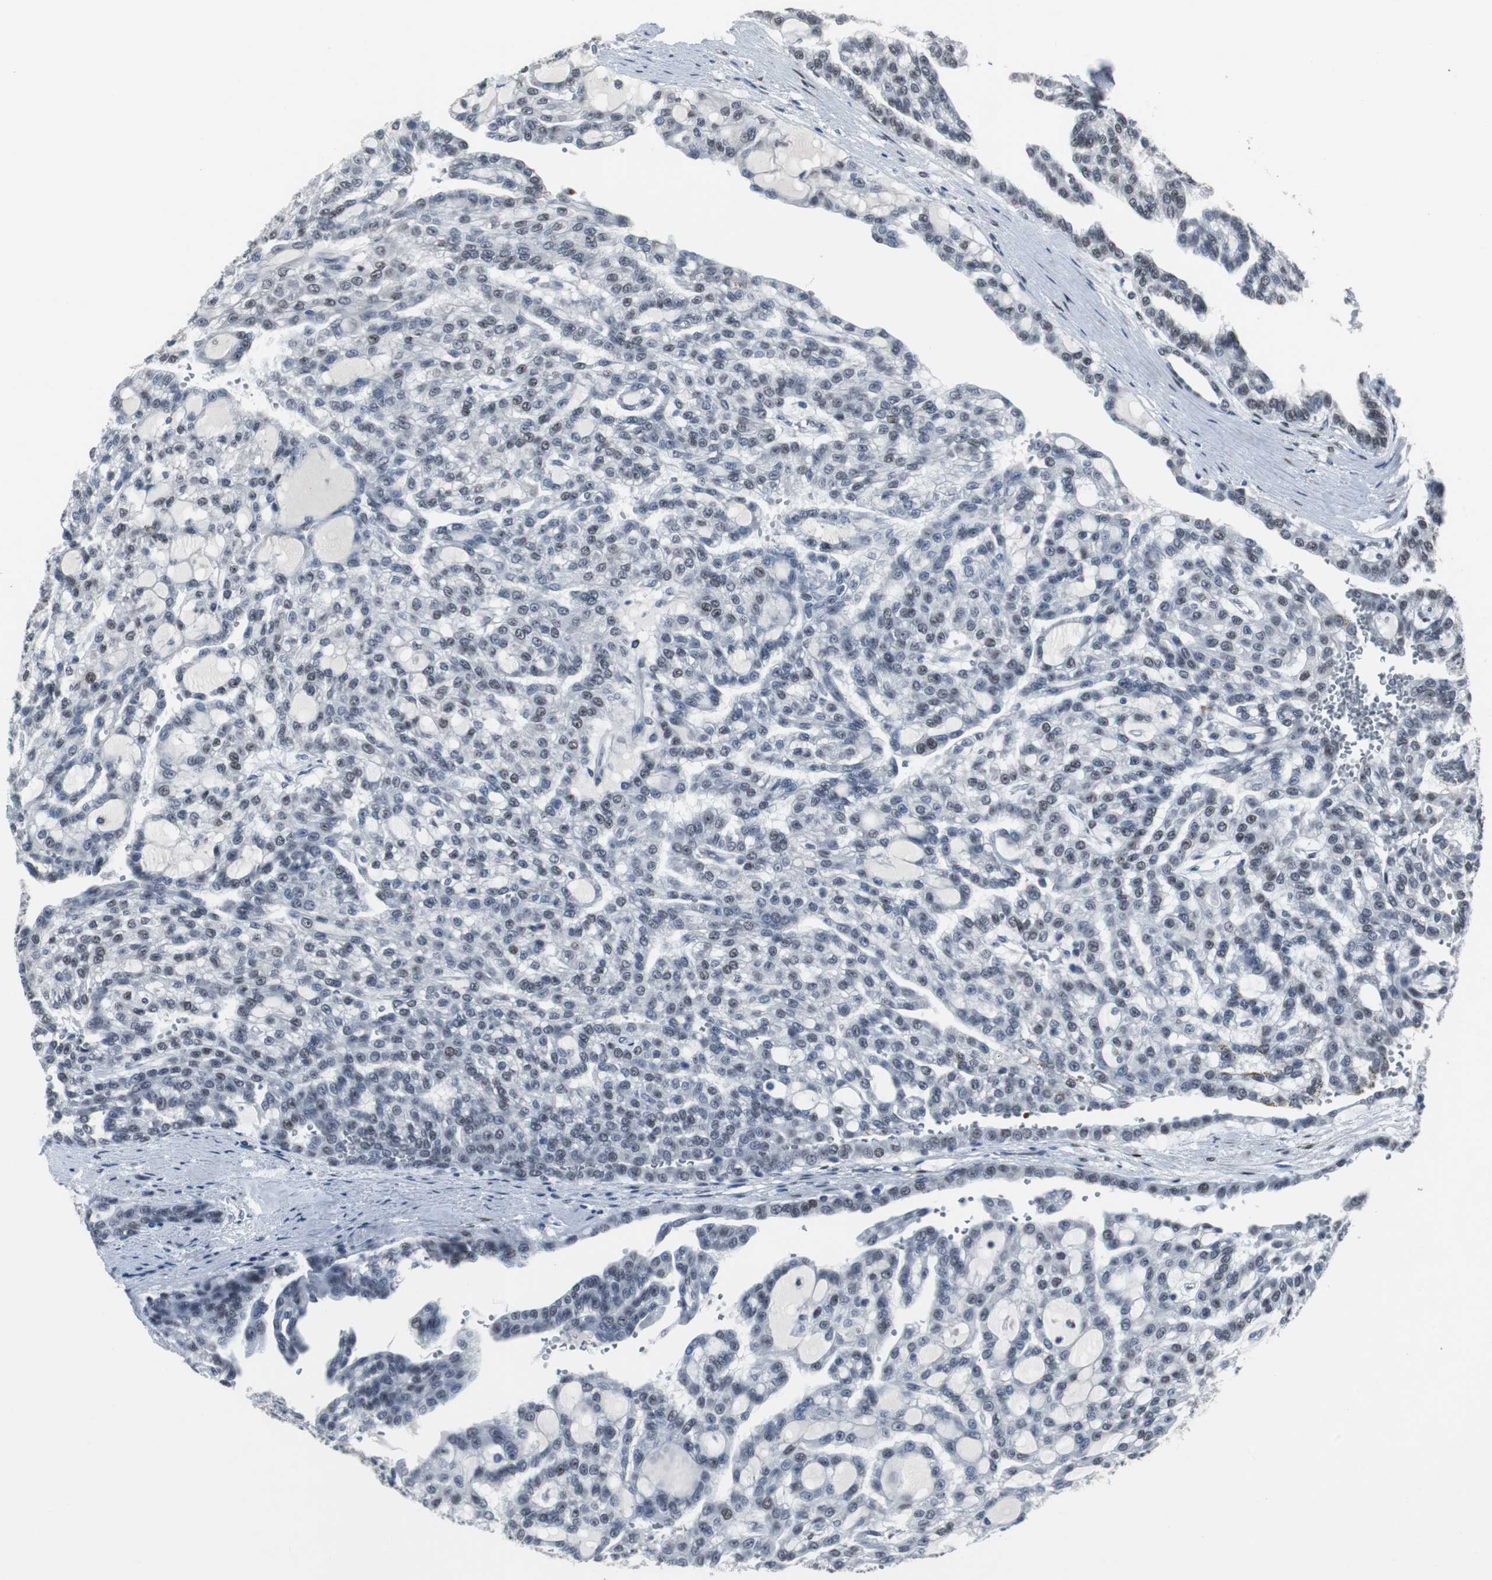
{"staining": {"intensity": "moderate", "quantity": "25%-75%", "location": "nuclear"}, "tissue": "renal cancer", "cell_type": "Tumor cells", "image_type": "cancer", "snomed": [{"axis": "morphology", "description": "Adenocarcinoma, NOS"}, {"axis": "topography", "description": "Kidney"}], "caption": "Protein expression analysis of human renal adenocarcinoma reveals moderate nuclear staining in approximately 25%-75% of tumor cells.", "gene": "FOXP4", "patient": {"sex": "male", "age": 63}}